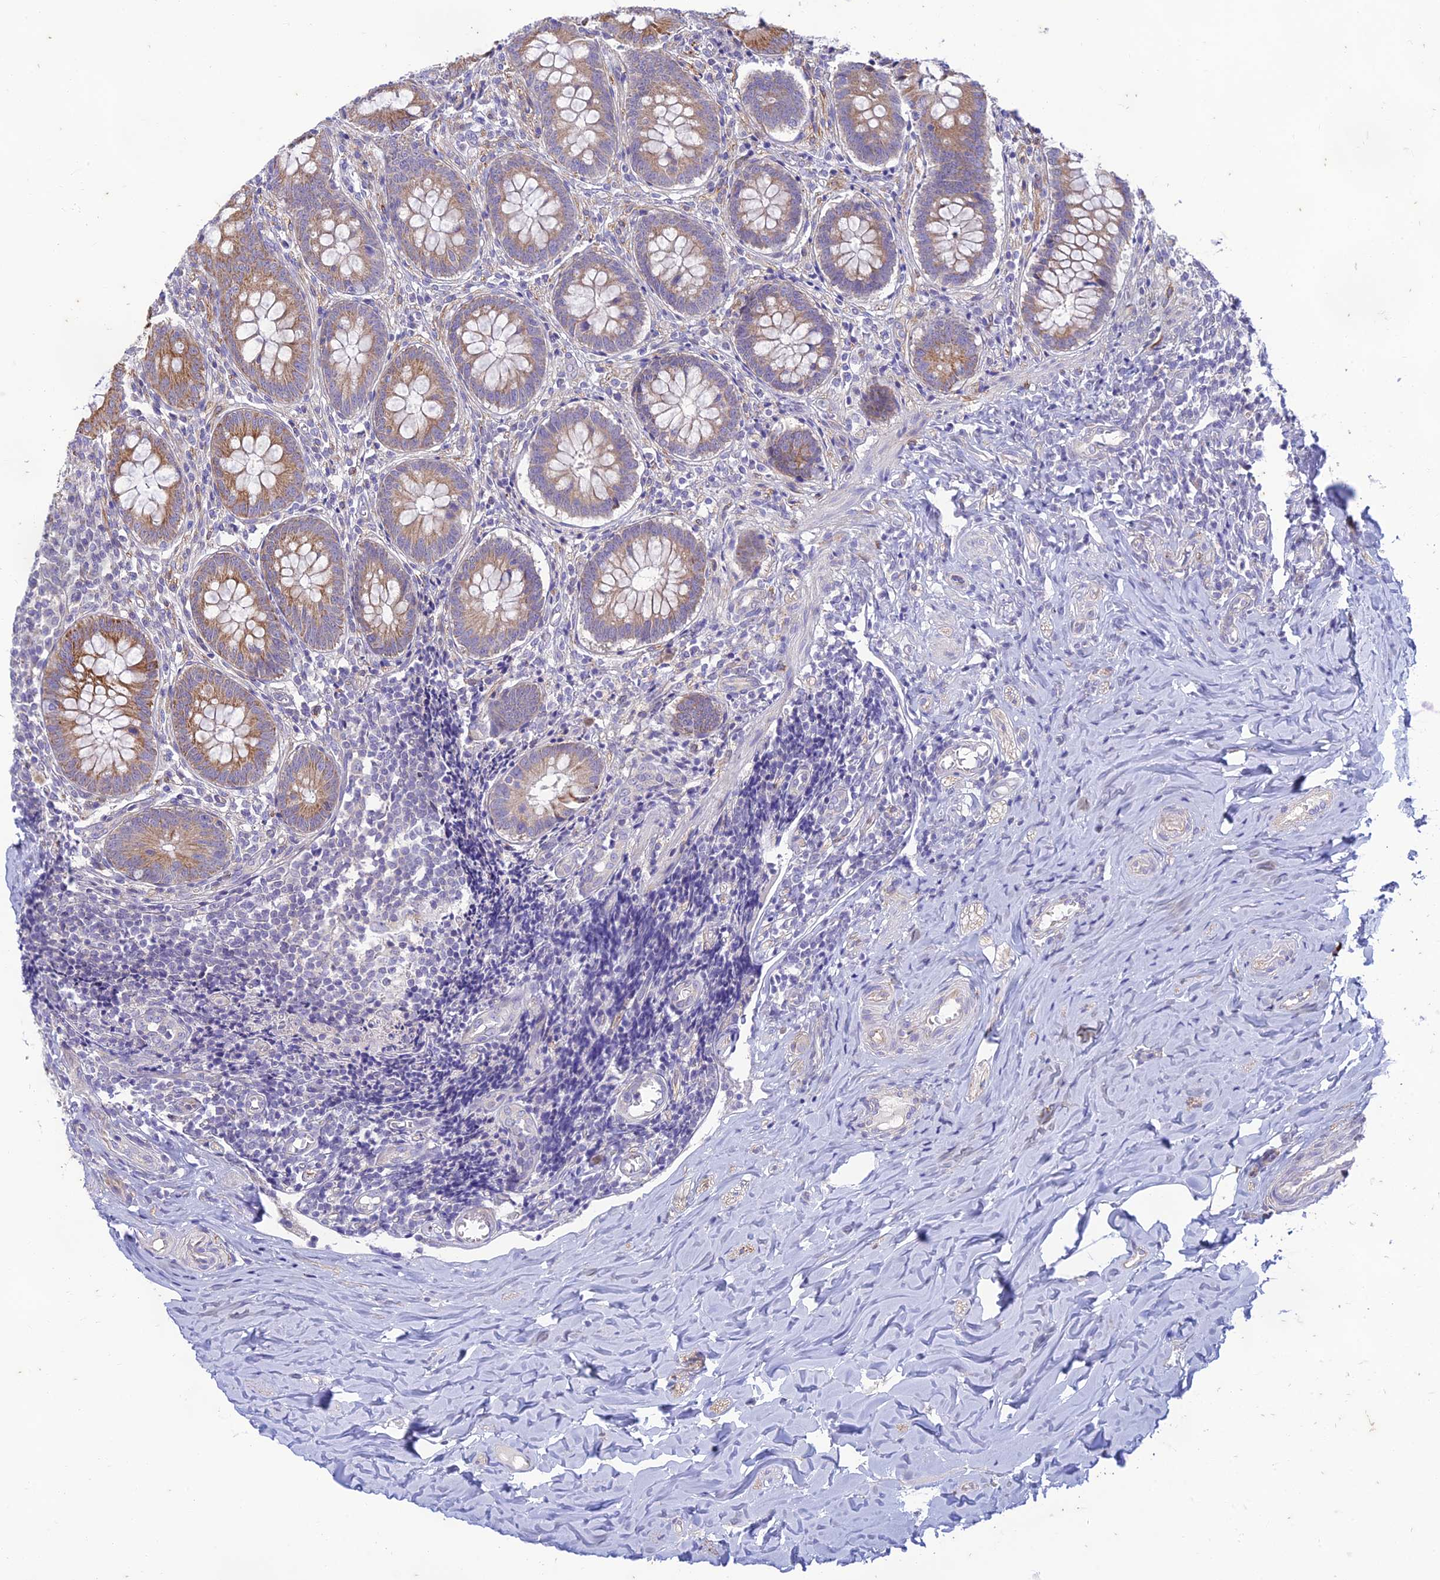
{"staining": {"intensity": "moderate", "quantity": ">75%", "location": "cytoplasmic/membranous"}, "tissue": "appendix", "cell_type": "Glandular cells", "image_type": "normal", "snomed": [{"axis": "morphology", "description": "Normal tissue, NOS"}, {"axis": "topography", "description": "Appendix"}], "caption": "The histopathology image exhibits immunohistochemical staining of unremarkable appendix. There is moderate cytoplasmic/membranous staining is appreciated in about >75% of glandular cells. (DAB (3,3'-diaminobenzidine) IHC, brown staining for protein, blue staining for nuclei).", "gene": "PTCD2", "patient": {"sex": "female", "age": 33}}